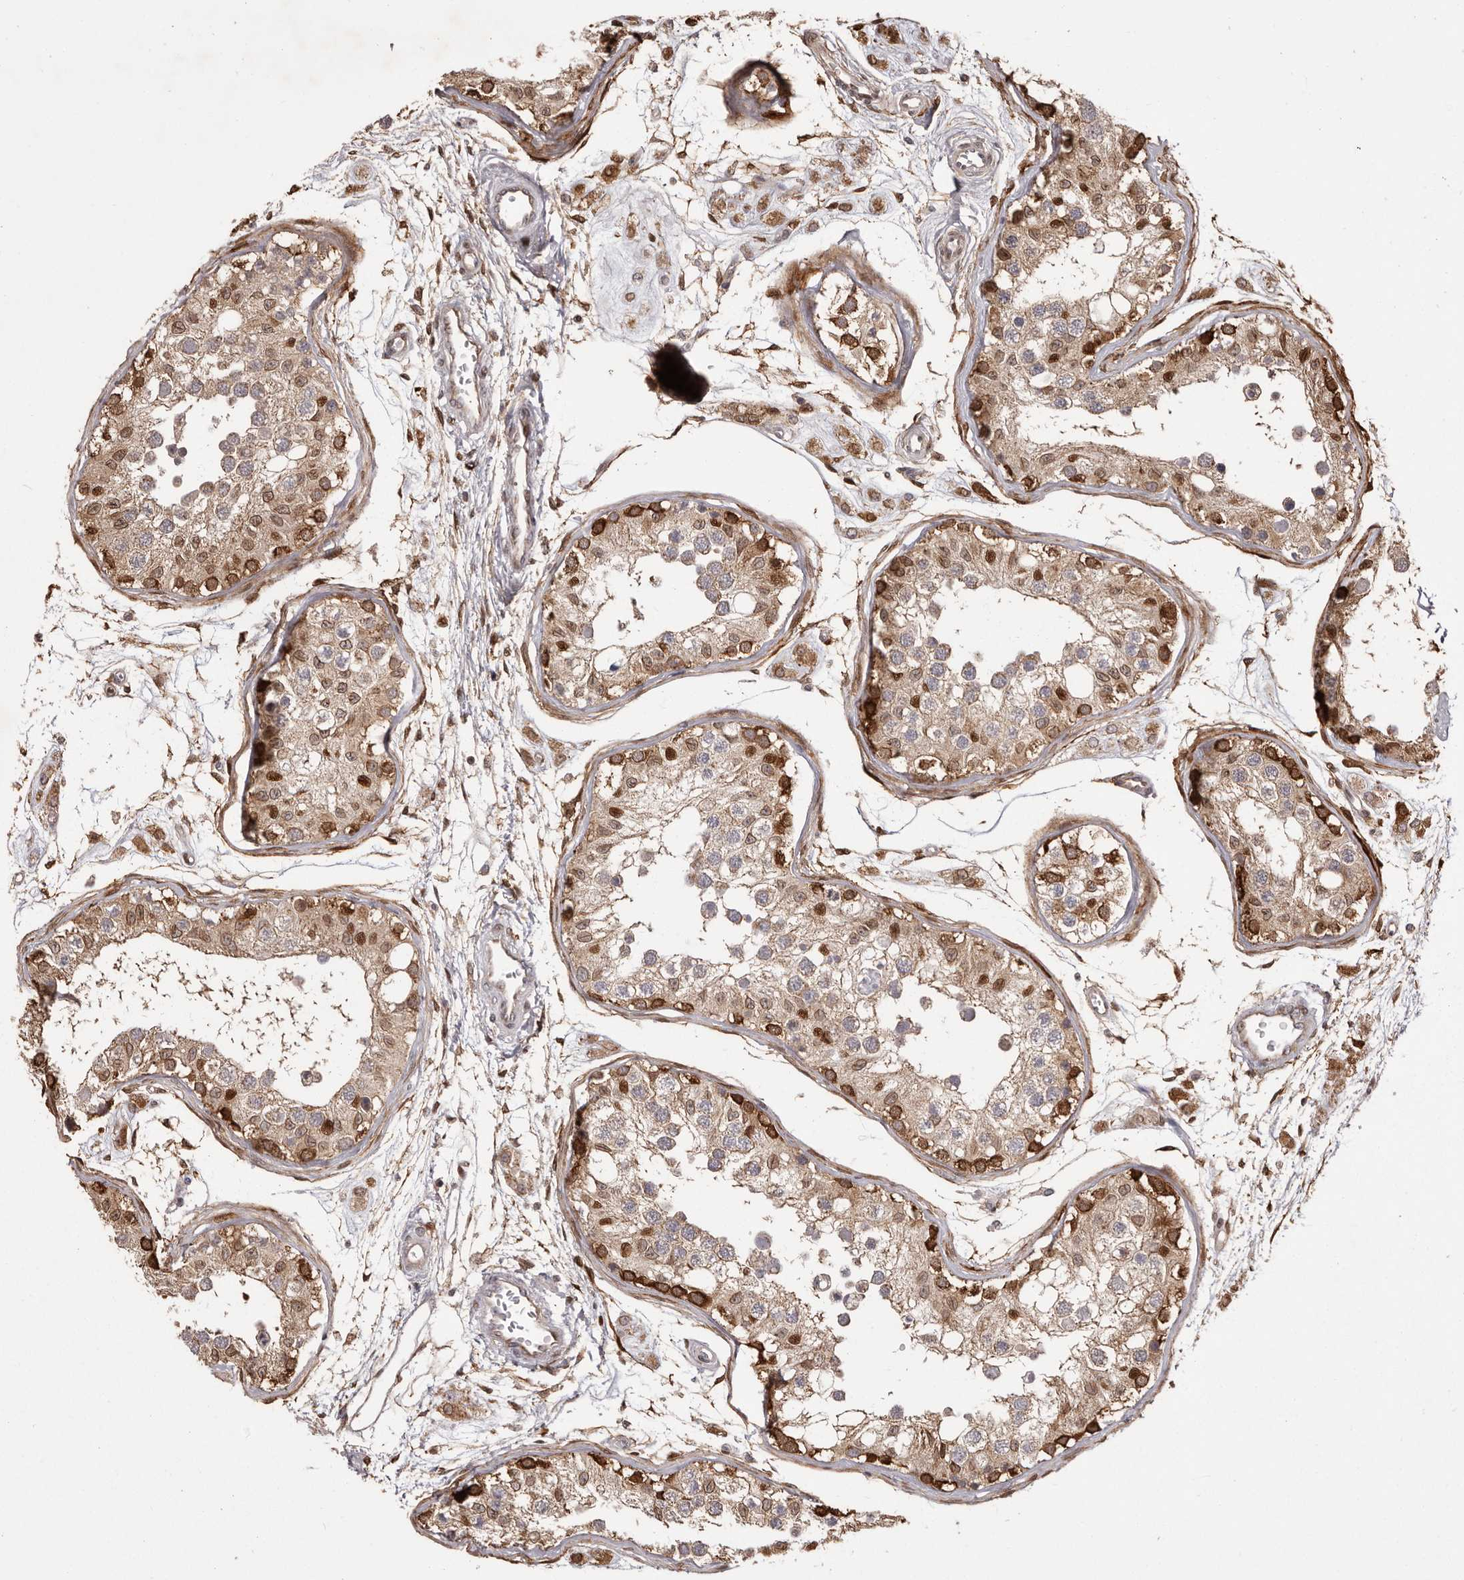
{"staining": {"intensity": "strong", "quantity": "25%-75%", "location": "cytoplasmic/membranous,nuclear"}, "tissue": "testis", "cell_type": "Cells in seminiferous ducts", "image_type": "normal", "snomed": [{"axis": "morphology", "description": "Normal tissue, NOS"}, {"axis": "morphology", "description": "Adenocarcinoma, metastatic, NOS"}, {"axis": "topography", "description": "Testis"}], "caption": "Human testis stained with a brown dye reveals strong cytoplasmic/membranous,nuclear positive expression in about 25%-75% of cells in seminiferous ducts.", "gene": "GFOD1", "patient": {"sex": "male", "age": 26}}